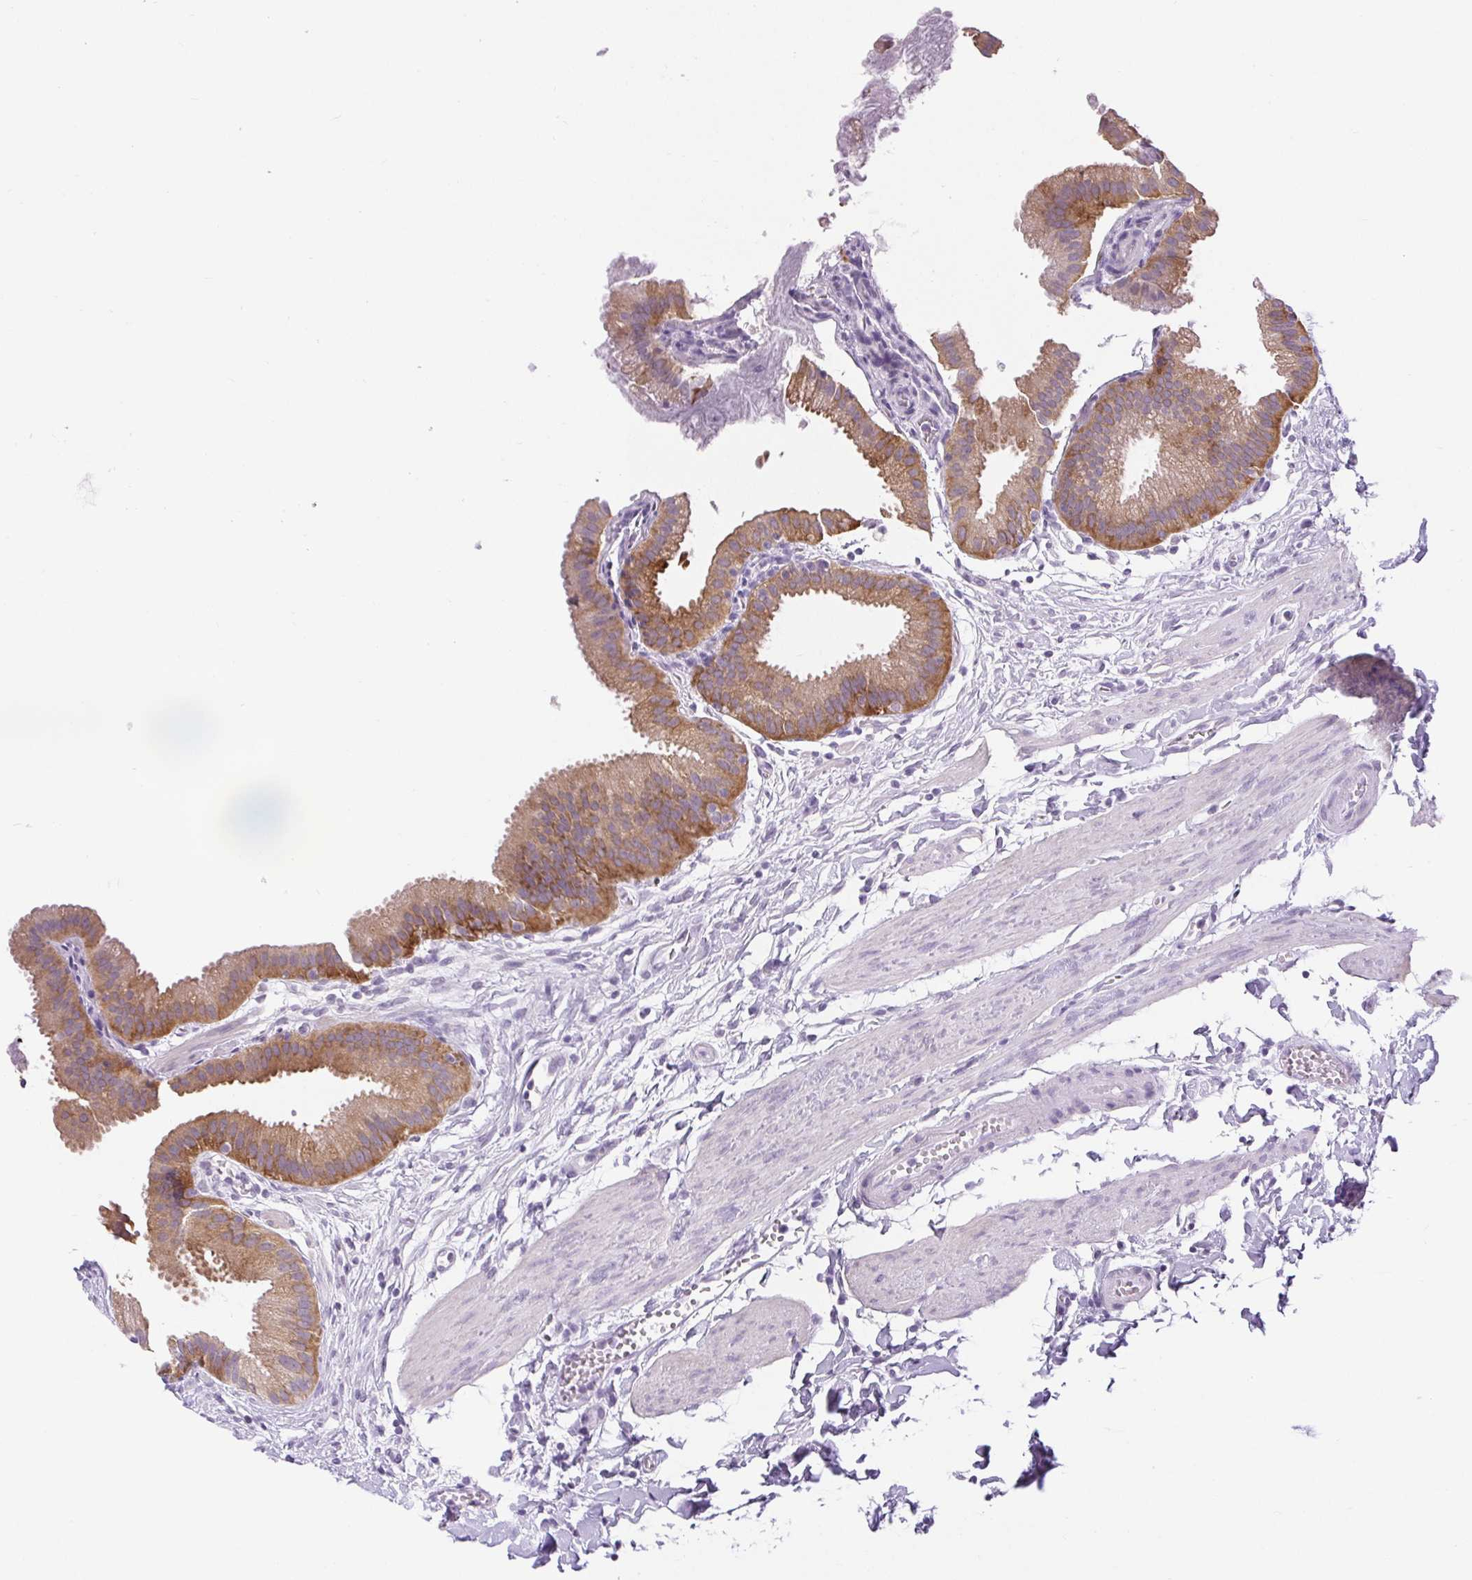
{"staining": {"intensity": "moderate", "quantity": ">75%", "location": "cytoplasmic/membranous"}, "tissue": "gallbladder", "cell_type": "Glandular cells", "image_type": "normal", "snomed": [{"axis": "morphology", "description": "Normal tissue, NOS"}, {"axis": "topography", "description": "Gallbladder"}], "caption": "The micrograph reveals immunohistochemical staining of normal gallbladder. There is moderate cytoplasmic/membranous staining is seen in approximately >75% of glandular cells. Using DAB (brown) and hematoxylin (blue) stains, captured at high magnification using brightfield microscopy.", "gene": "BCAS1", "patient": {"sex": "female", "age": 63}}